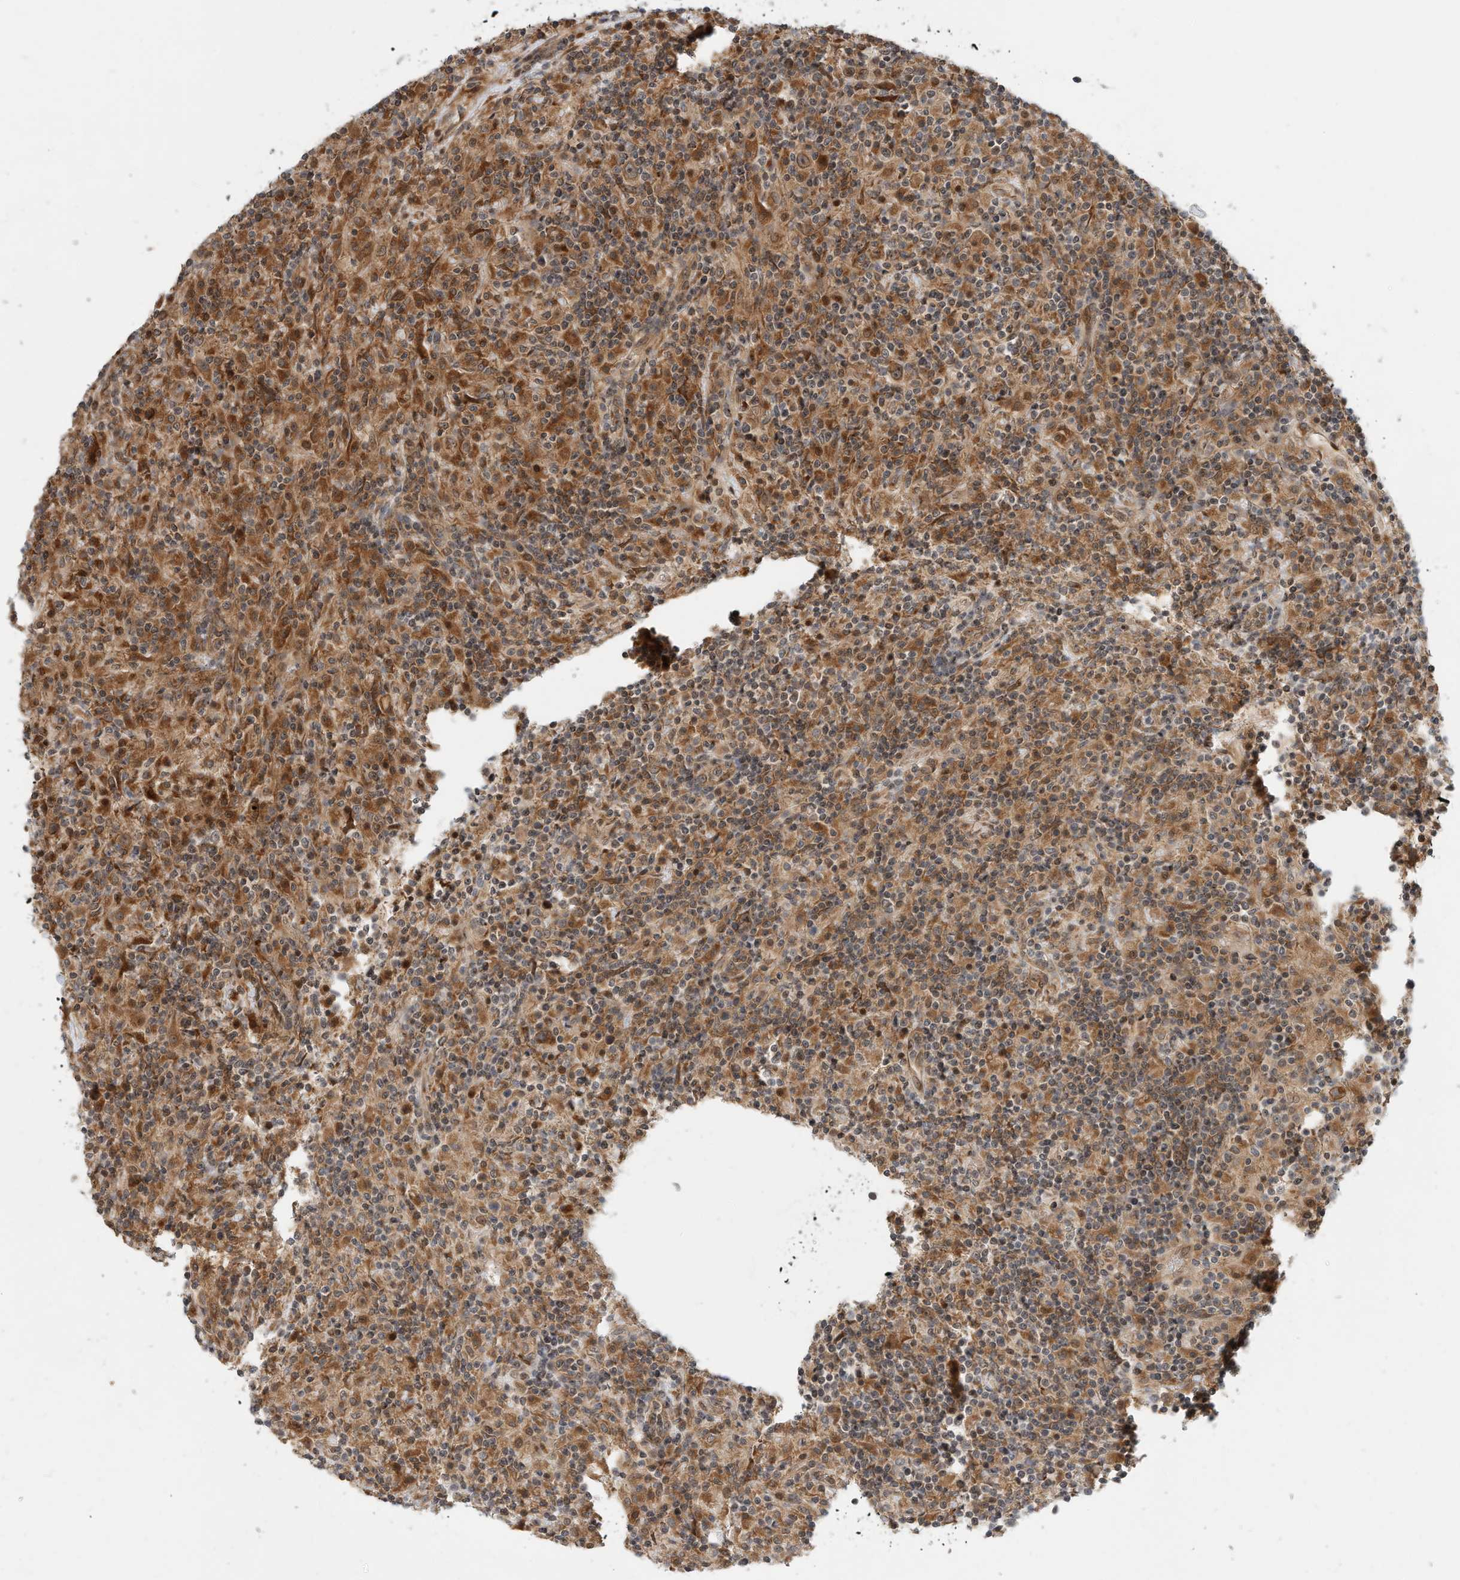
{"staining": {"intensity": "moderate", "quantity": ">75%", "location": "cytoplasmic/membranous"}, "tissue": "lymphoma", "cell_type": "Tumor cells", "image_type": "cancer", "snomed": [{"axis": "morphology", "description": "Hodgkin's disease, NOS"}, {"axis": "topography", "description": "Lymph node"}], "caption": "High-magnification brightfield microscopy of lymphoma stained with DAB (brown) and counterstained with hematoxylin (blue). tumor cells exhibit moderate cytoplasmic/membranous expression is appreciated in about>75% of cells.", "gene": "CPAMD8", "patient": {"sex": "male", "age": 70}}